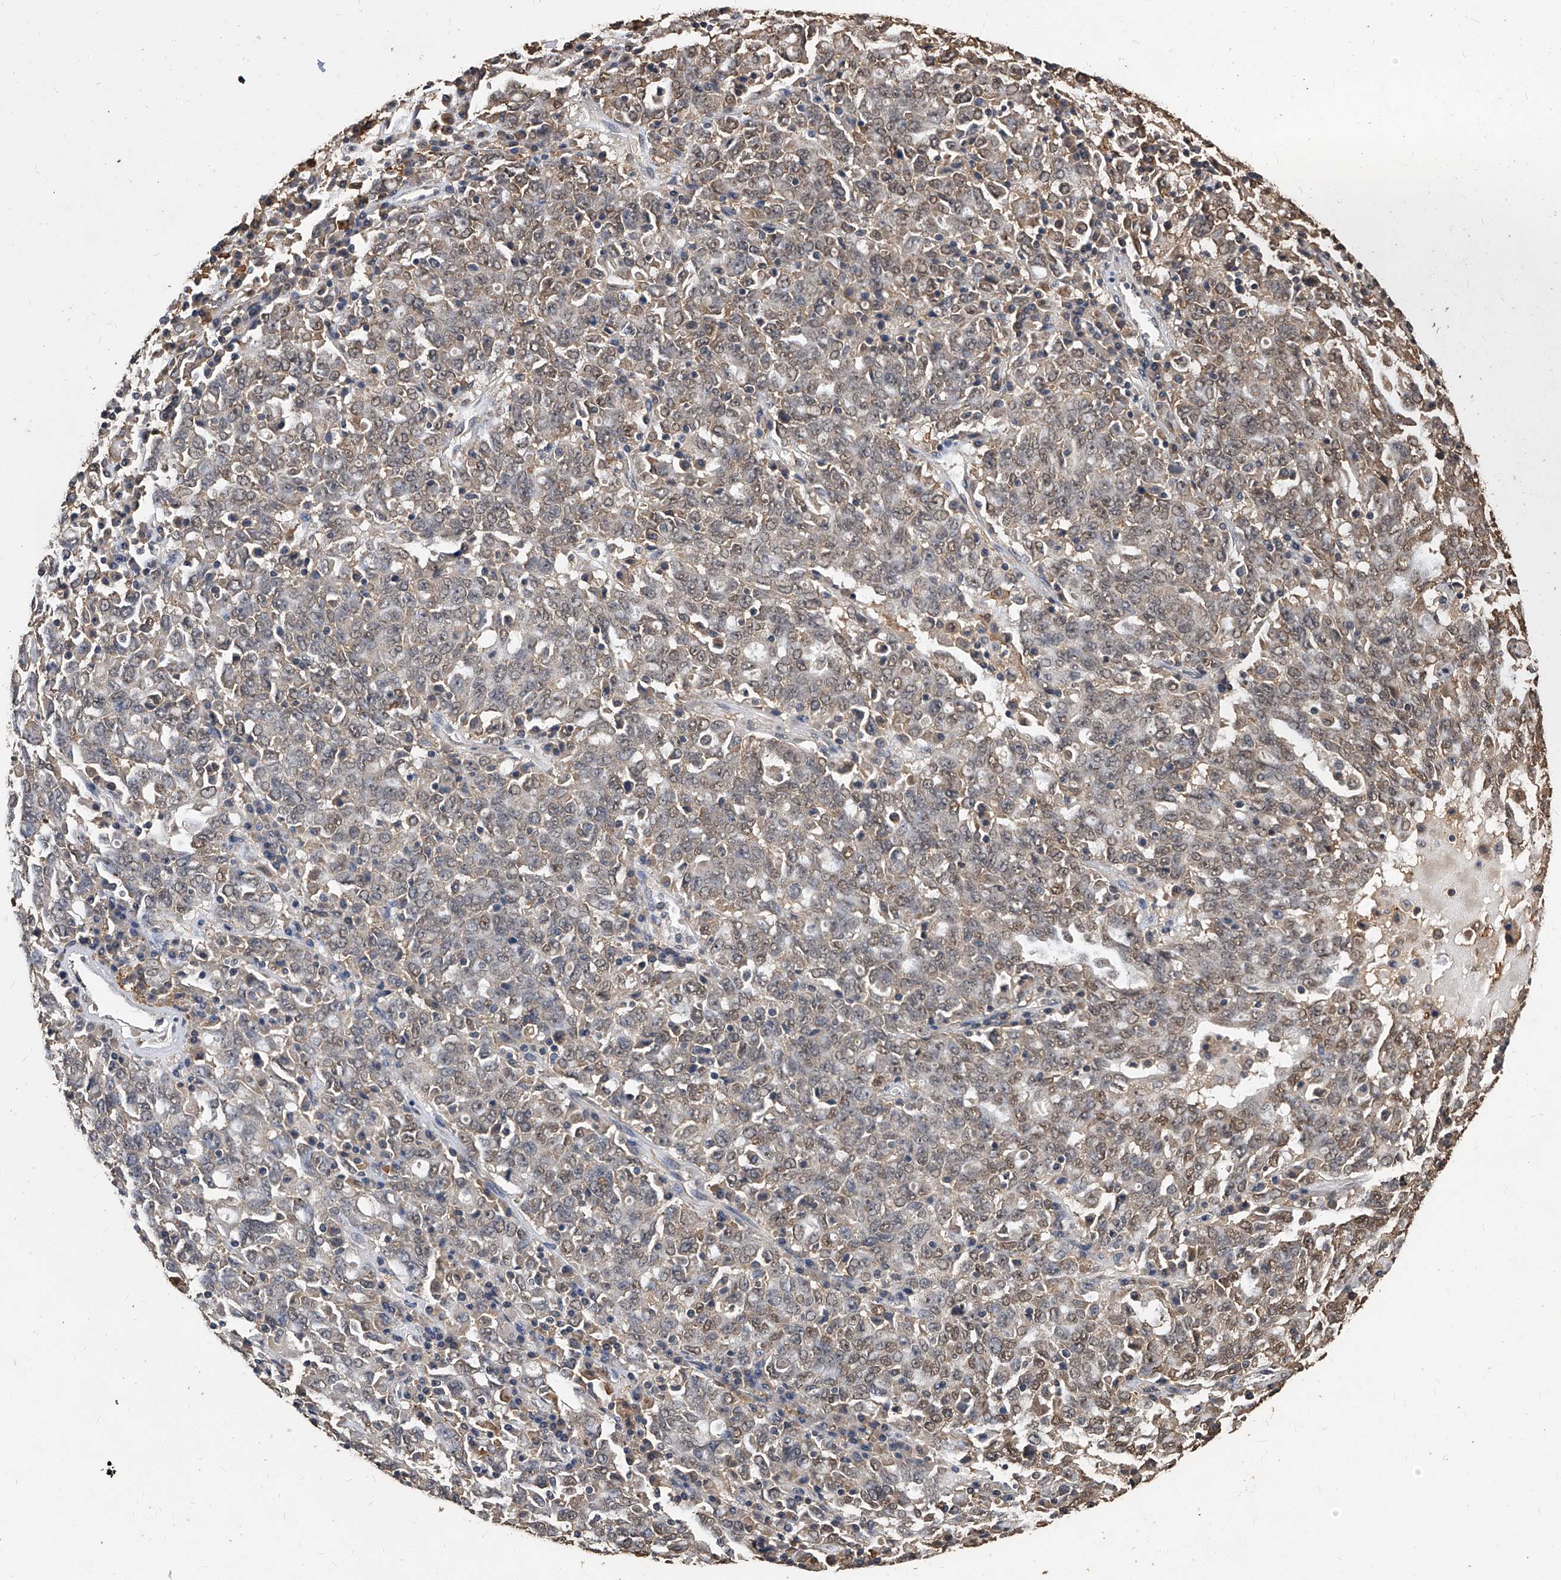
{"staining": {"intensity": "weak", "quantity": "<25%", "location": "nuclear"}, "tissue": "ovarian cancer", "cell_type": "Tumor cells", "image_type": "cancer", "snomed": [{"axis": "morphology", "description": "Carcinoma, endometroid"}, {"axis": "topography", "description": "Ovary"}], "caption": "Immunohistochemistry micrograph of neoplastic tissue: ovarian endometroid carcinoma stained with DAB exhibits no significant protein positivity in tumor cells. (Immunohistochemistry (ihc), brightfield microscopy, high magnification).", "gene": "FBXL4", "patient": {"sex": "female", "age": 62}}